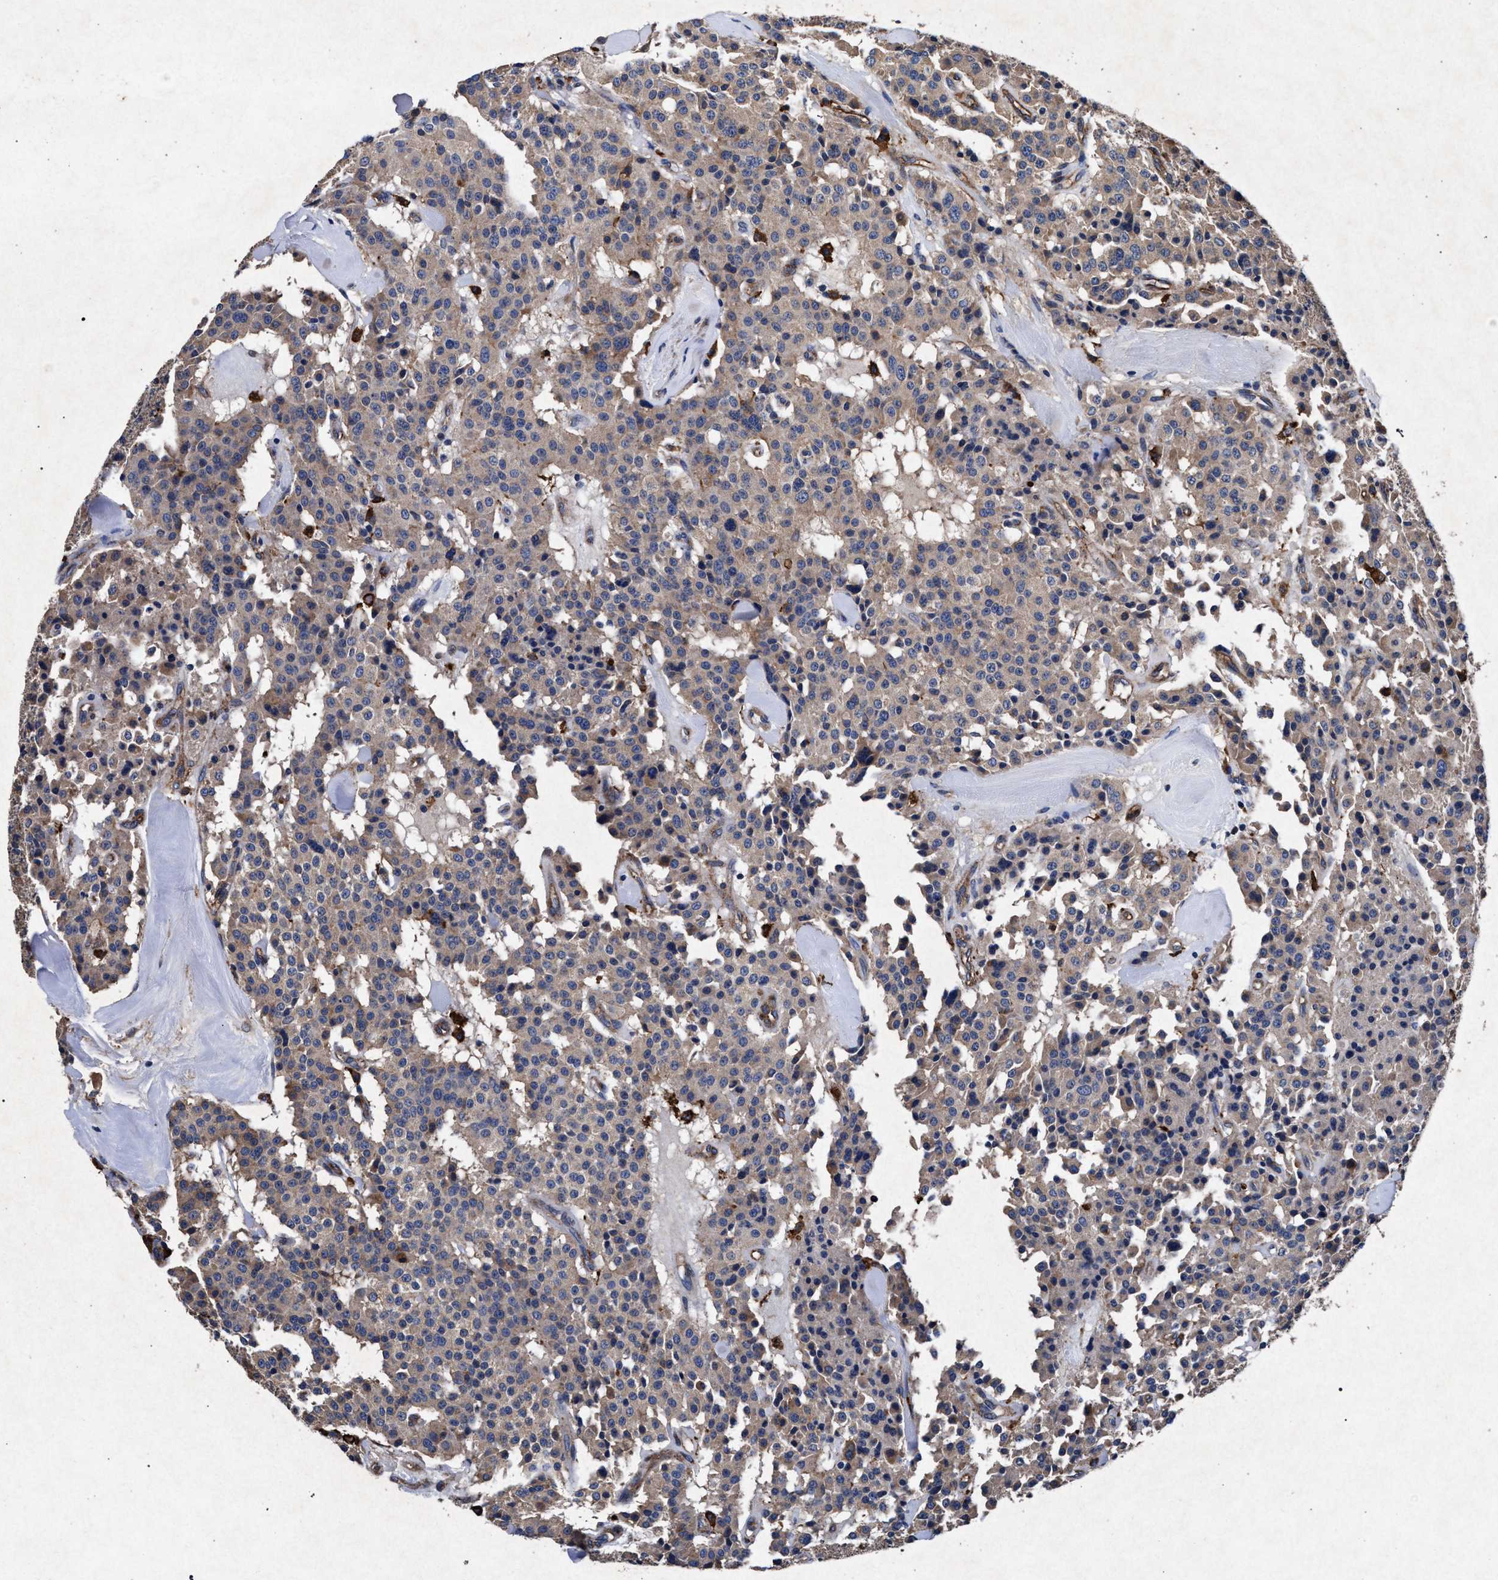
{"staining": {"intensity": "weak", "quantity": "<25%", "location": "cytoplasmic/membranous"}, "tissue": "carcinoid", "cell_type": "Tumor cells", "image_type": "cancer", "snomed": [{"axis": "morphology", "description": "Carcinoid, malignant, NOS"}, {"axis": "topography", "description": "Lung"}], "caption": "This is an immunohistochemistry (IHC) micrograph of human malignant carcinoid. There is no expression in tumor cells.", "gene": "MARCKS", "patient": {"sex": "male", "age": 30}}